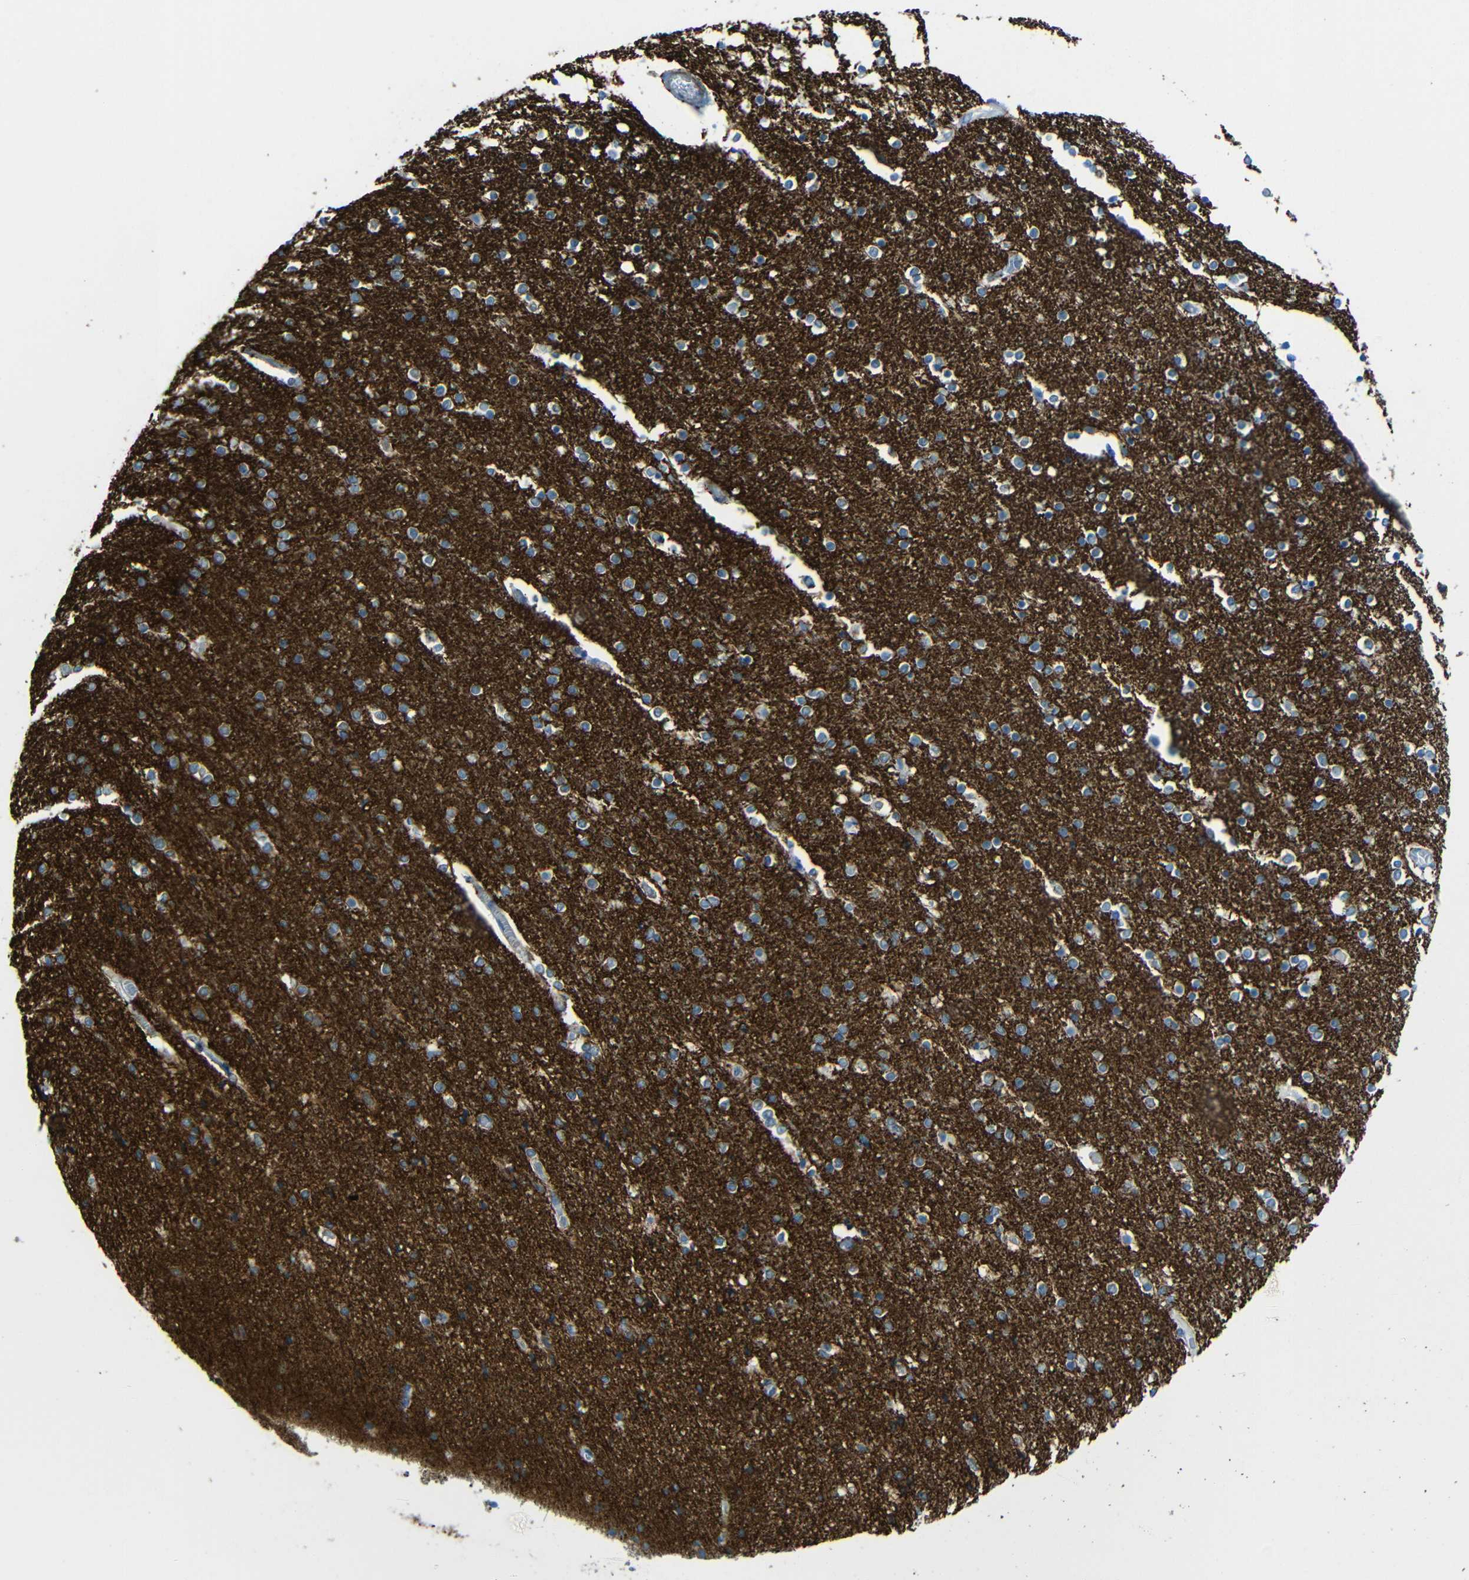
{"staining": {"intensity": "negative", "quantity": "none", "location": "none"}, "tissue": "caudate", "cell_type": "Glial cells", "image_type": "normal", "snomed": [{"axis": "morphology", "description": "Normal tissue, NOS"}, {"axis": "topography", "description": "Lateral ventricle wall"}], "caption": "IHC of unremarkable human caudate shows no expression in glial cells.", "gene": "TUBB4B", "patient": {"sex": "female", "age": 54}}